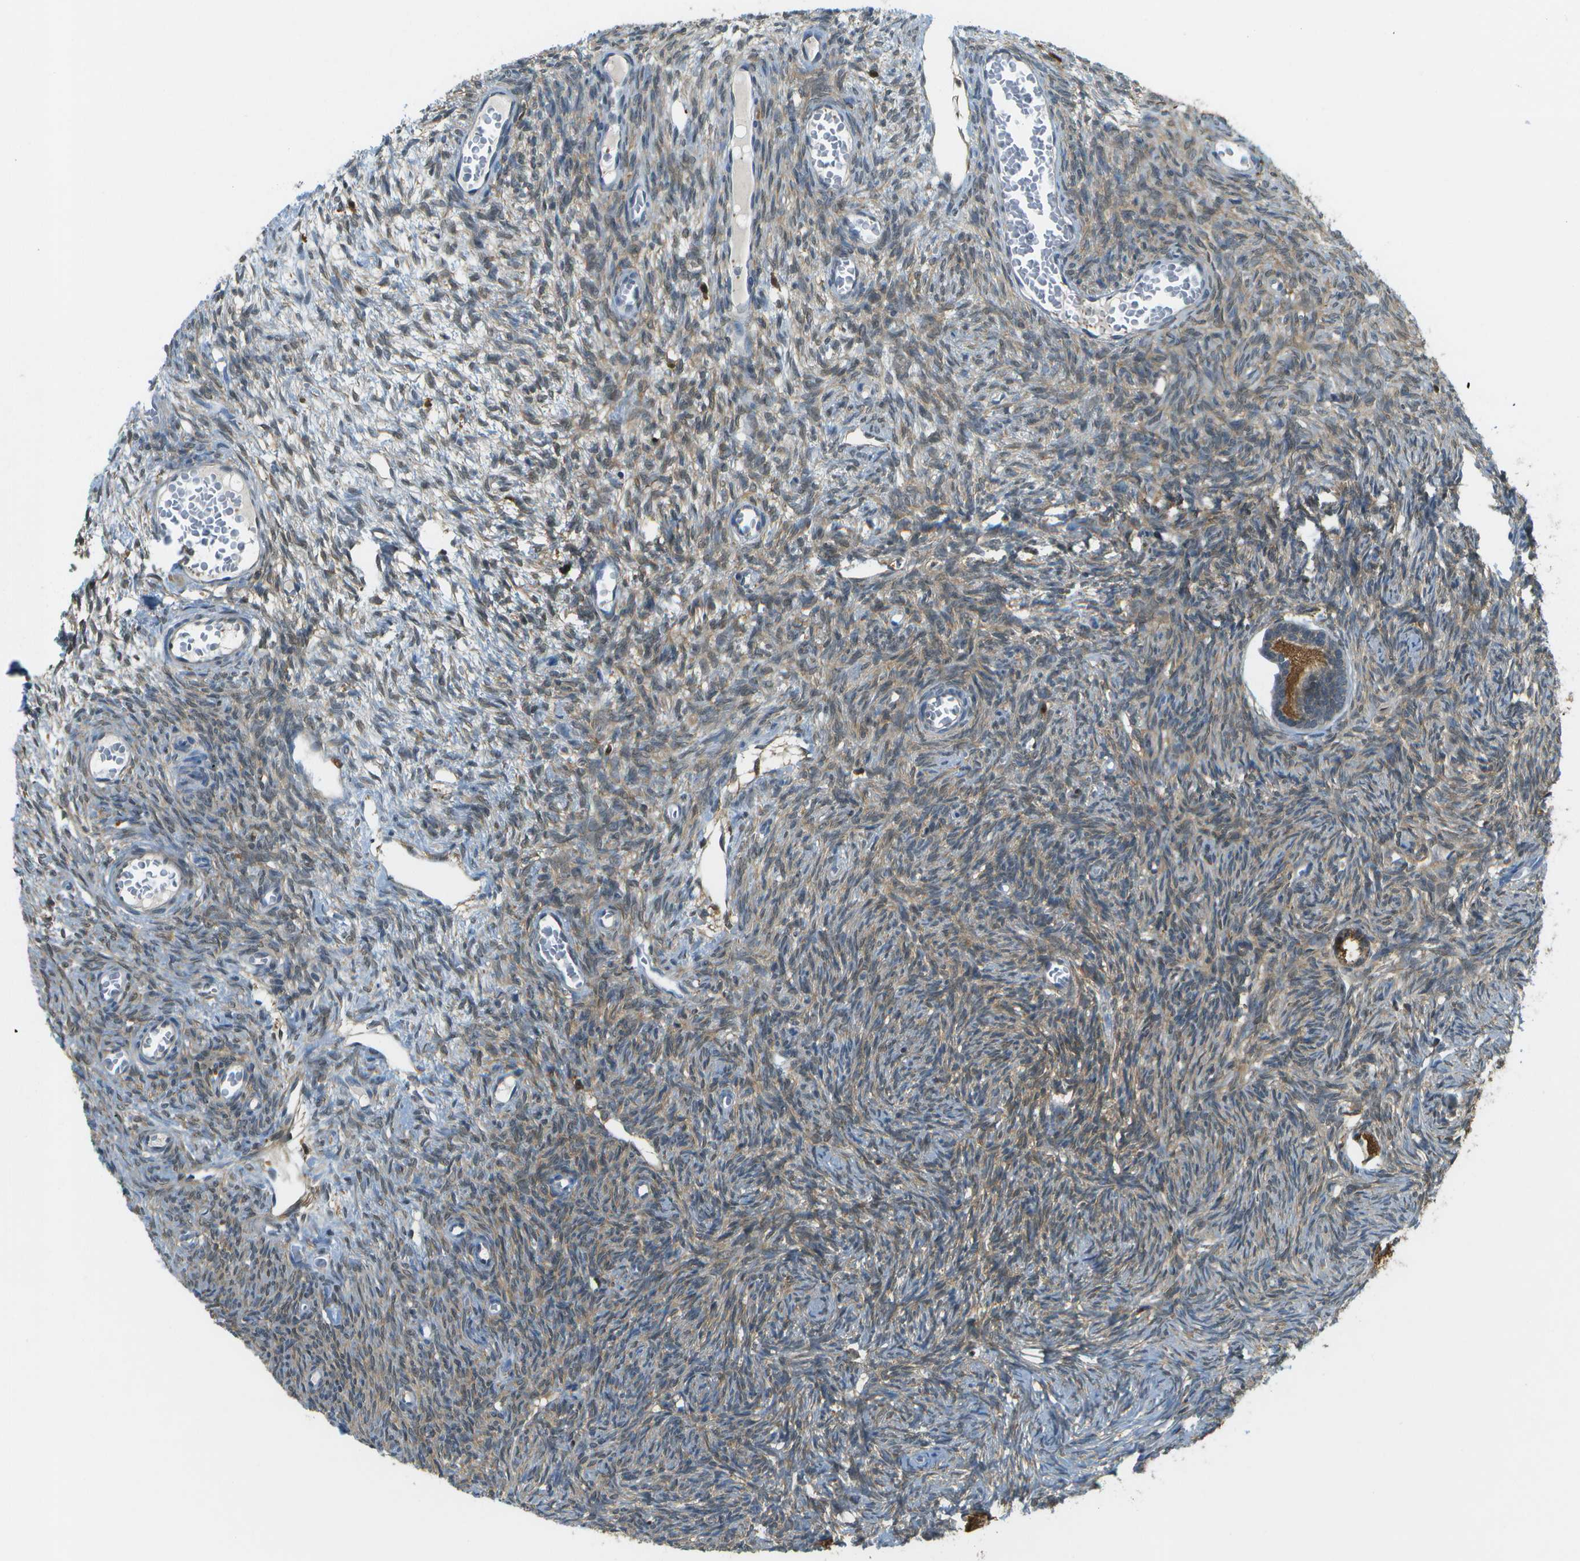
{"staining": {"intensity": "moderate", "quantity": ">75%", "location": "cytoplasmic/membranous"}, "tissue": "ovary", "cell_type": "Follicle cells", "image_type": "normal", "snomed": [{"axis": "morphology", "description": "Normal tissue, NOS"}, {"axis": "topography", "description": "Ovary"}], "caption": "Moderate cytoplasmic/membranous protein expression is seen in approximately >75% of follicle cells in ovary. (Stains: DAB in brown, nuclei in blue, Microscopy: brightfield microscopy at high magnification).", "gene": "CDH23", "patient": {"sex": "female", "age": 27}}